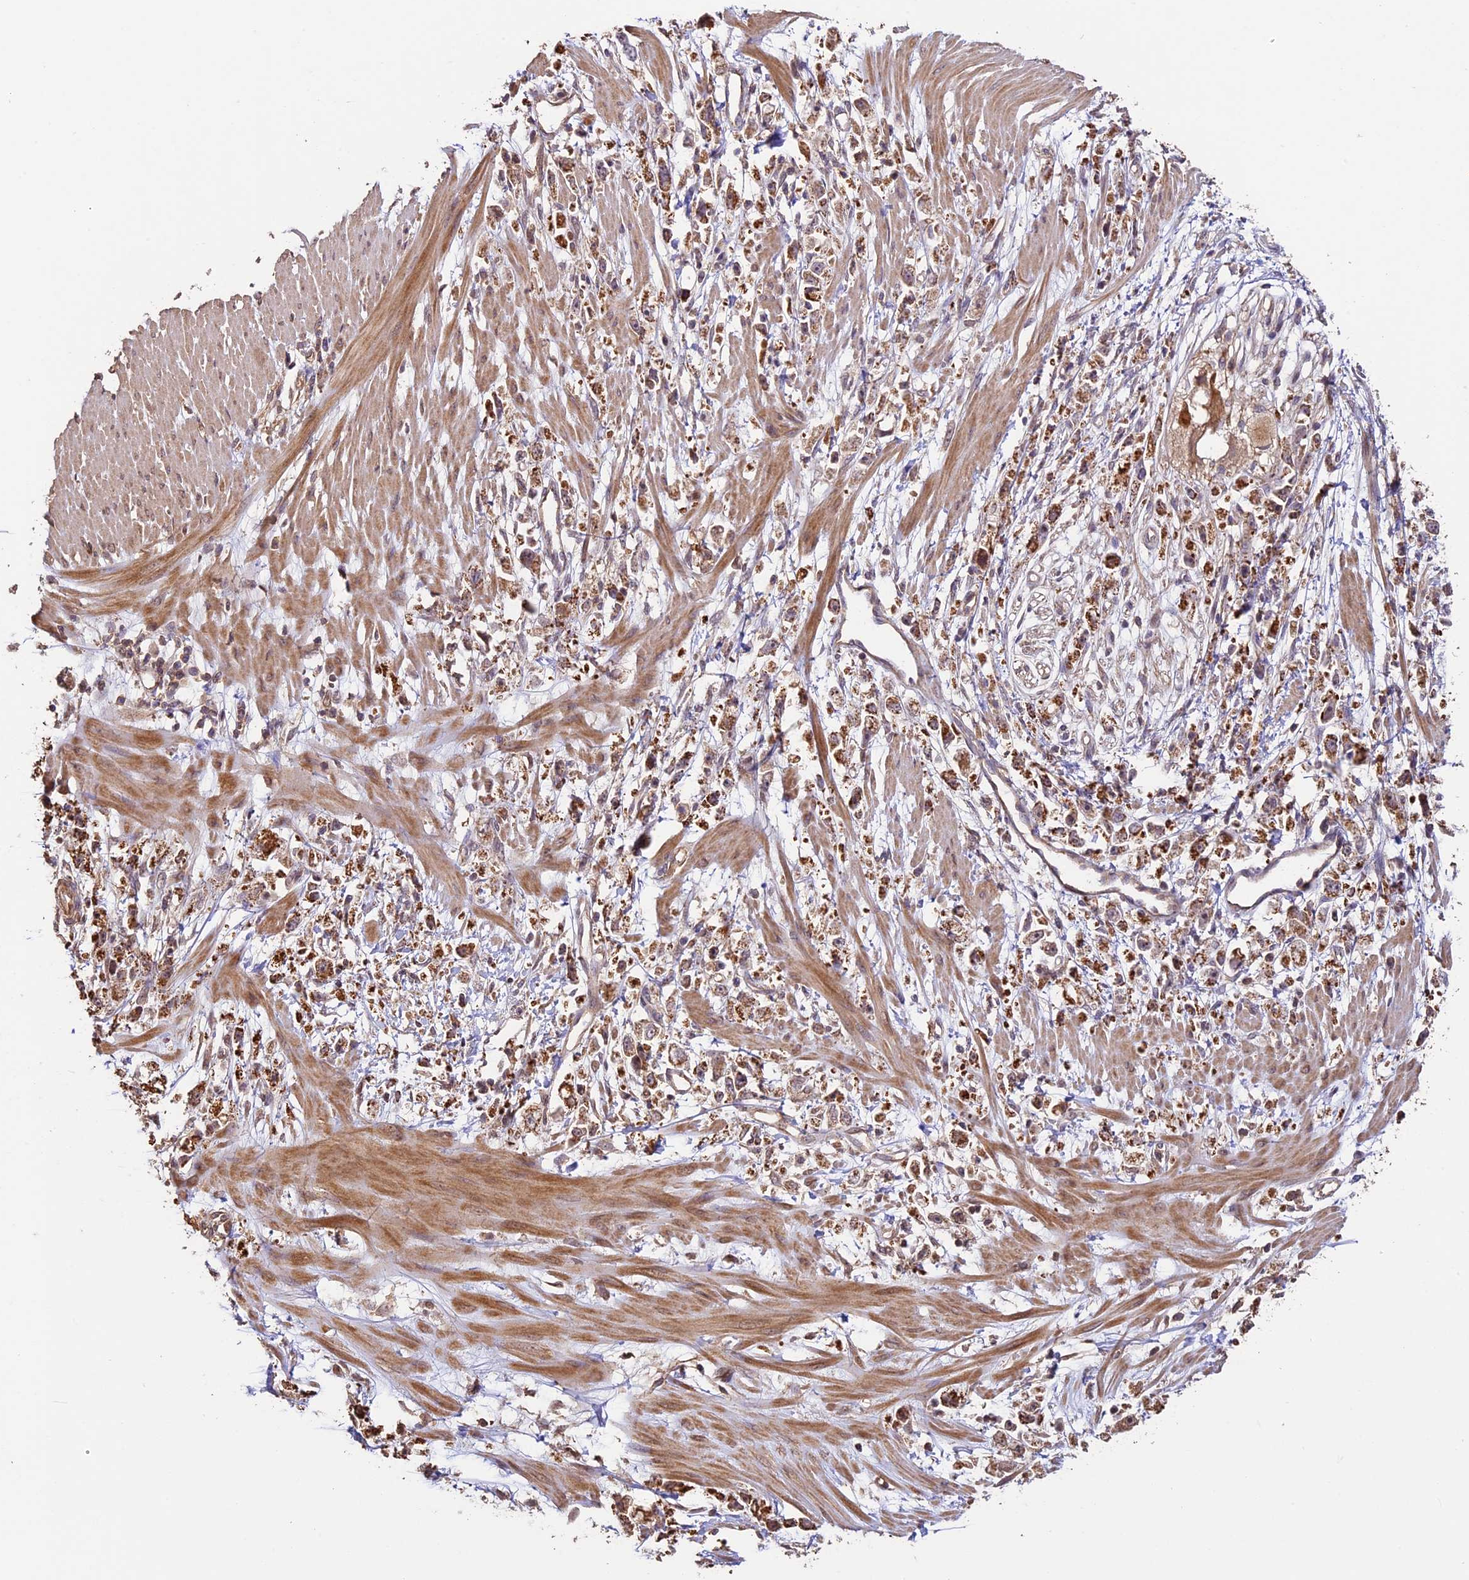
{"staining": {"intensity": "strong", "quantity": ">75%", "location": "cytoplasmic/membranous"}, "tissue": "stomach cancer", "cell_type": "Tumor cells", "image_type": "cancer", "snomed": [{"axis": "morphology", "description": "Adenocarcinoma, NOS"}, {"axis": "topography", "description": "Stomach"}], "caption": "Immunohistochemistry (IHC) photomicrograph of neoplastic tissue: stomach cancer (adenocarcinoma) stained using IHC exhibits high levels of strong protein expression localized specifically in the cytoplasmic/membranous of tumor cells, appearing as a cytoplasmic/membranous brown color.", "gene": "BCAS4", "patient": {"sex": "female", "age": 59}}